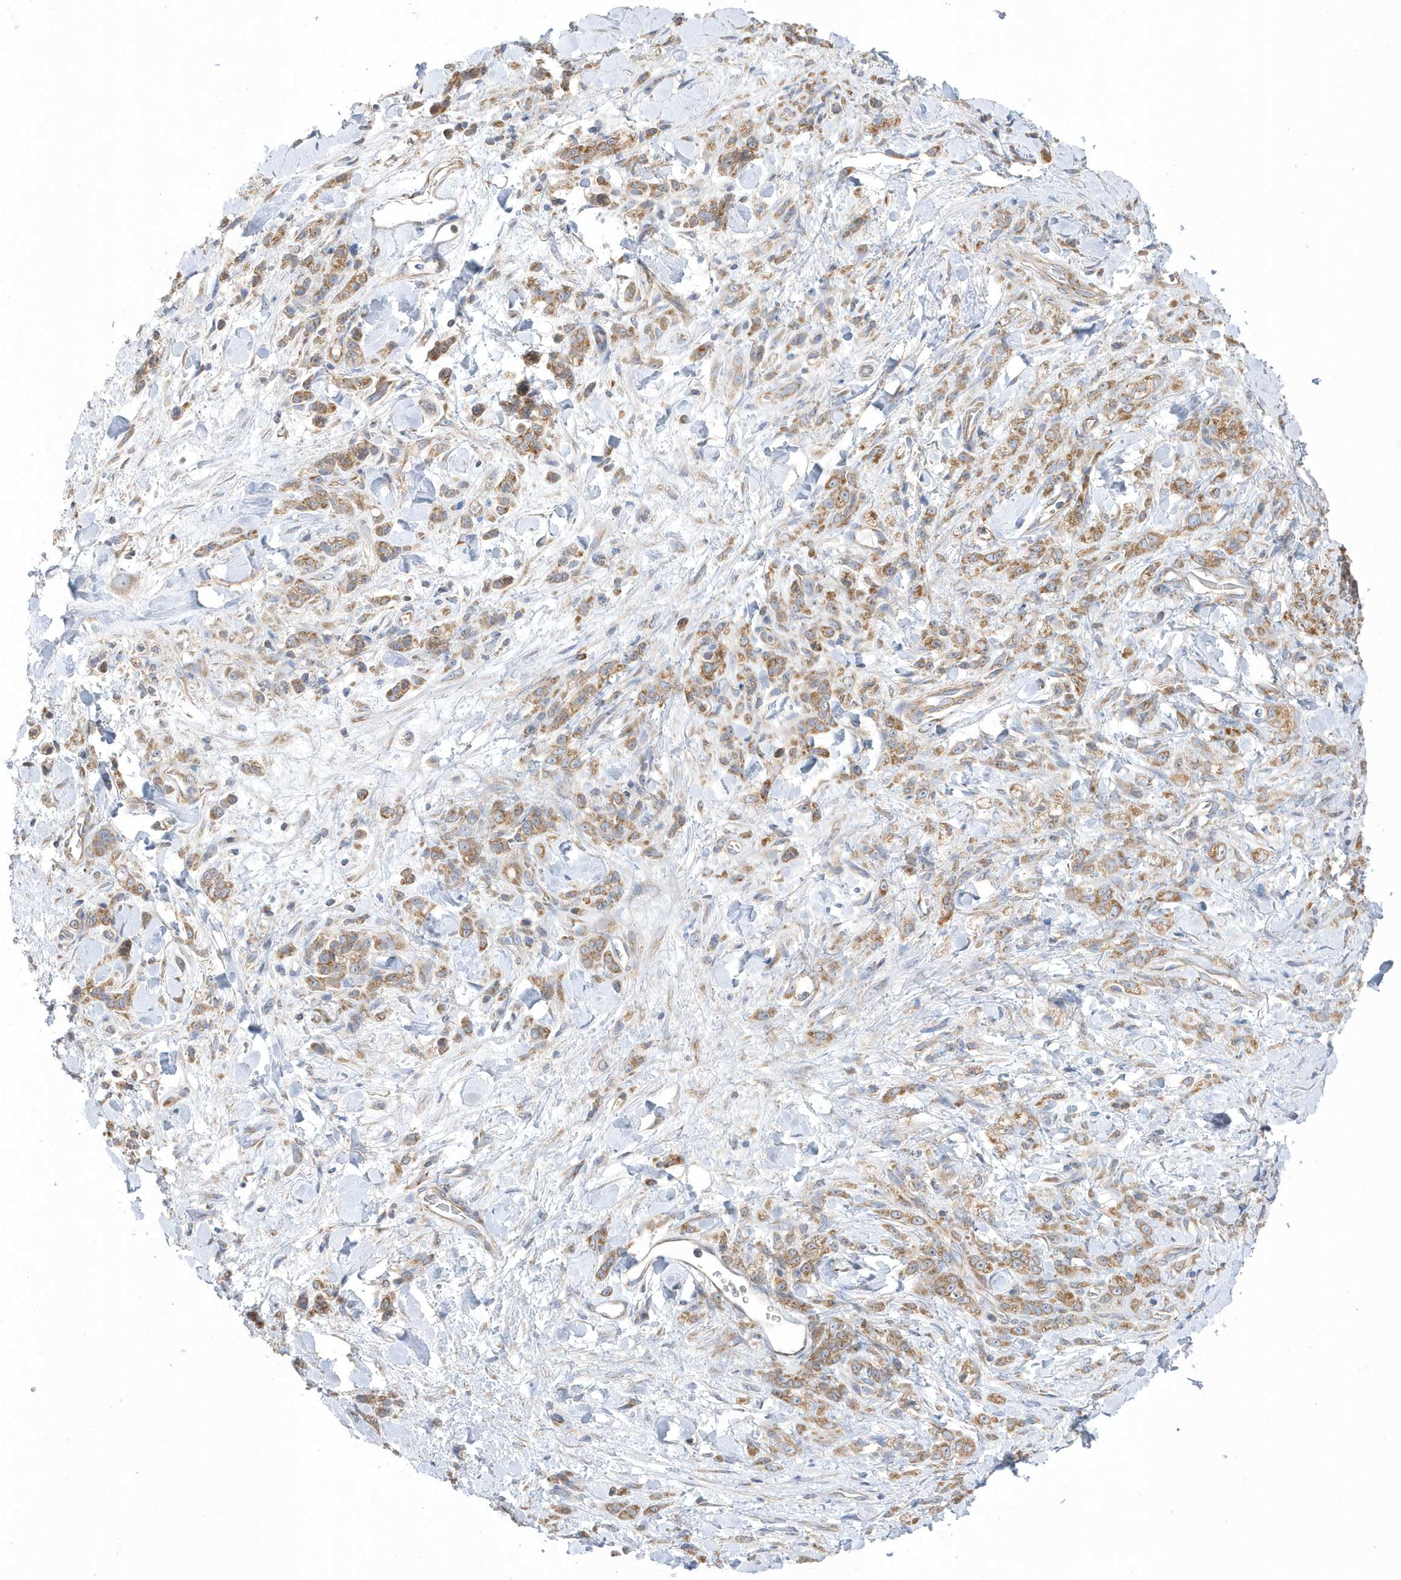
{"staining": {"intensity": "moderate", "quantity": ">75%", "location": "cytoplasmic/membranous"}, "tissue": "stomach cancer", "cell_type": "Tumor cells", "image_type": "cancer", "snomed": [{"axis": "morphology", "description": "Normal tissue, NOS"}, {"axis": "morphology", "description": "Adenocarcinoma, NOS"}, {"axis": "topography", "description": "Stomach"}], "caption": "A micrograph of stomach adenocarcinoma stained for a protein displays moderate cytoplasmic/membranous brown staining in tumor cells.", "gene": "SPATA5", "patient": {"sex": "male", "age": 82}}